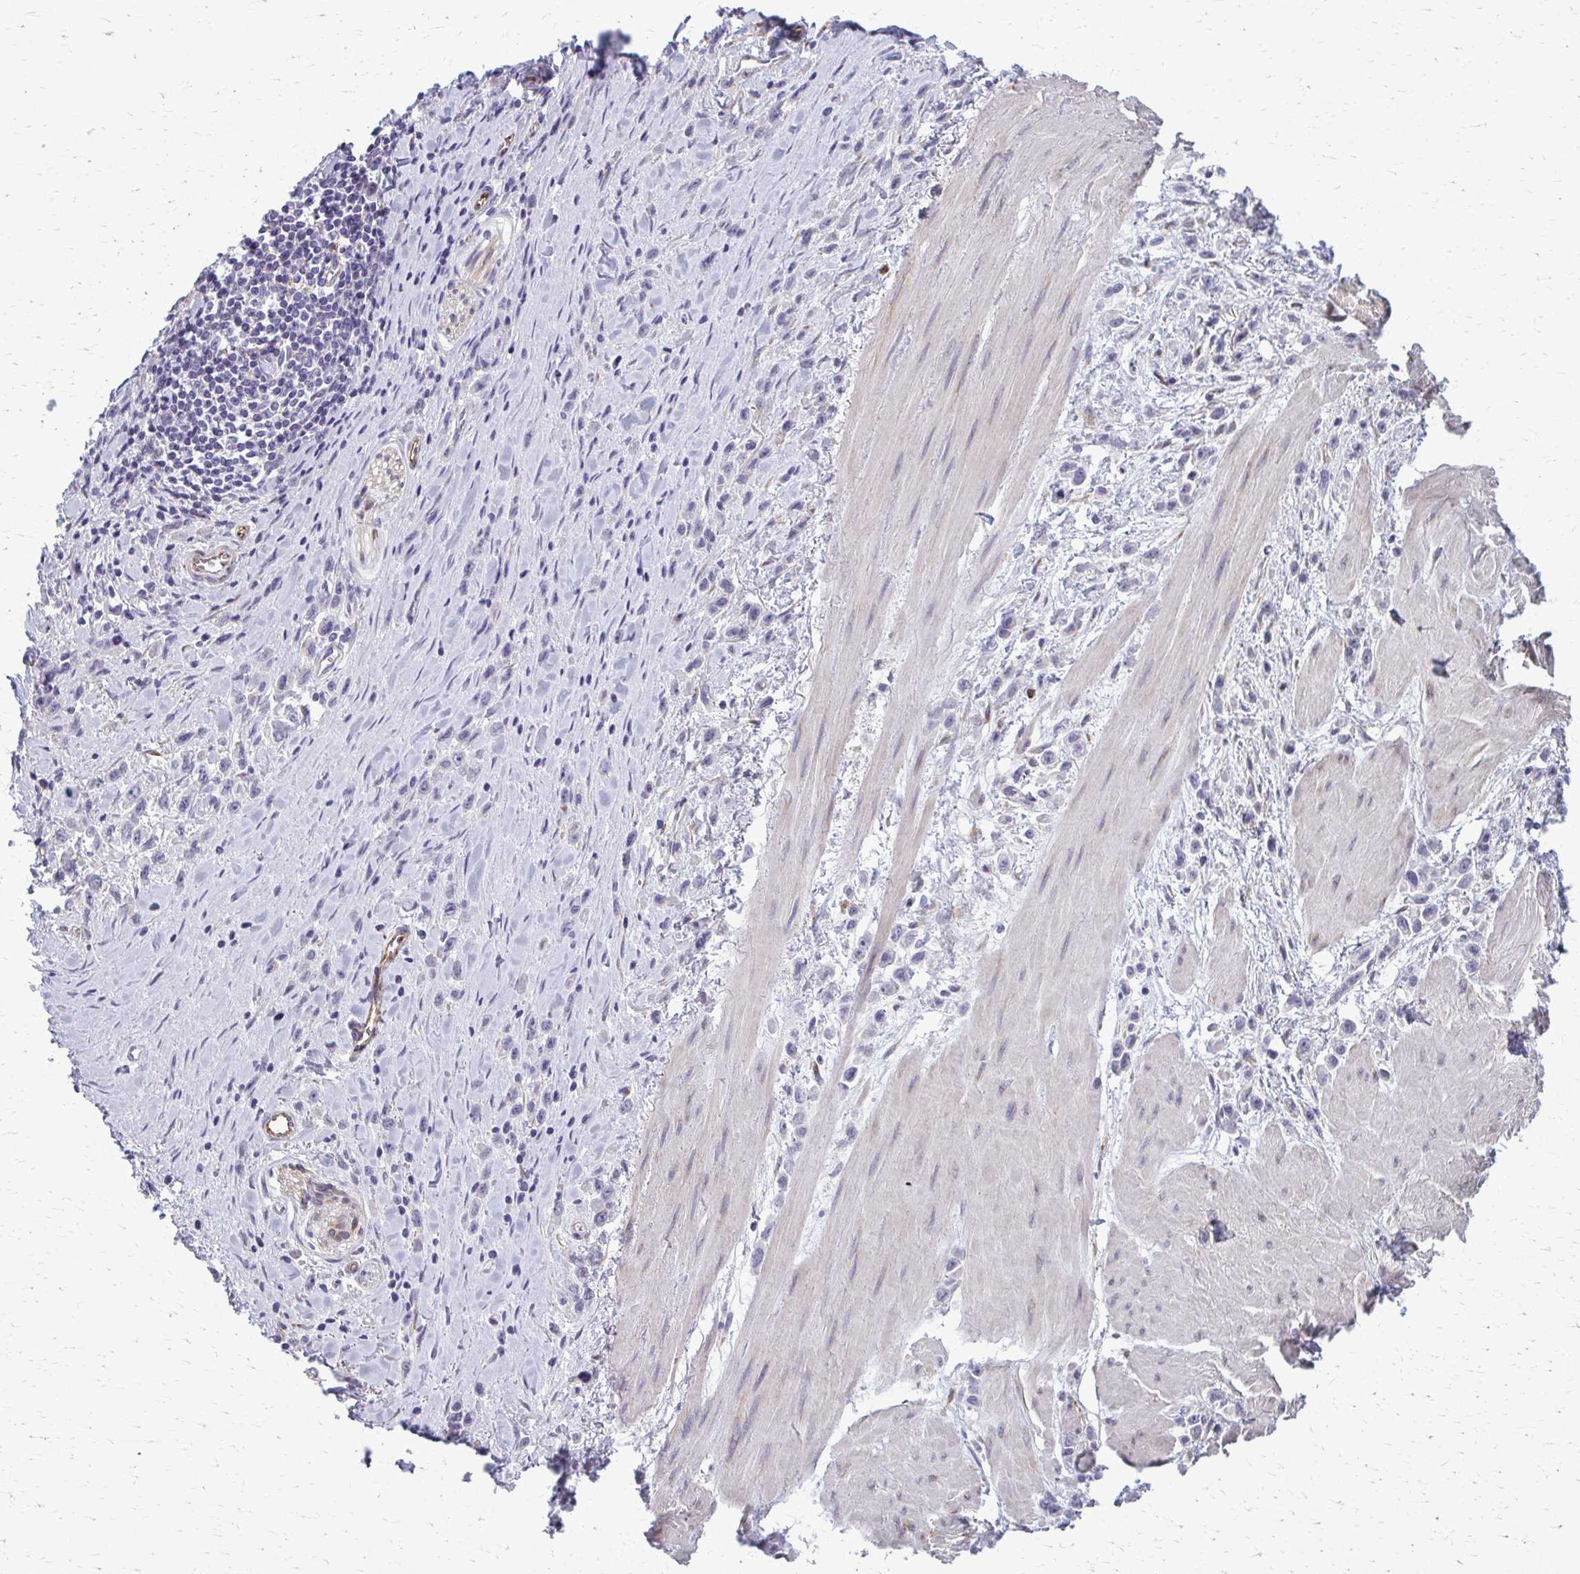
{"staining": {"intensity": "negative", "quantity": "none", "location": "none"}, "tissue": "stomach cancer", "cell_type": "Tumor cells", "image_type": "cancer", "snomed": [{"axis": "morphology", "description": "Adenocarcinoma, NOS"}, {"axis": "topography", "description": "Stomach"}], "caption": "The image displays no staining of tumor cells in stomach adenocarcinoma.", "gene": "DEPP1", "patient": {"sex": "male", "age": 47}}